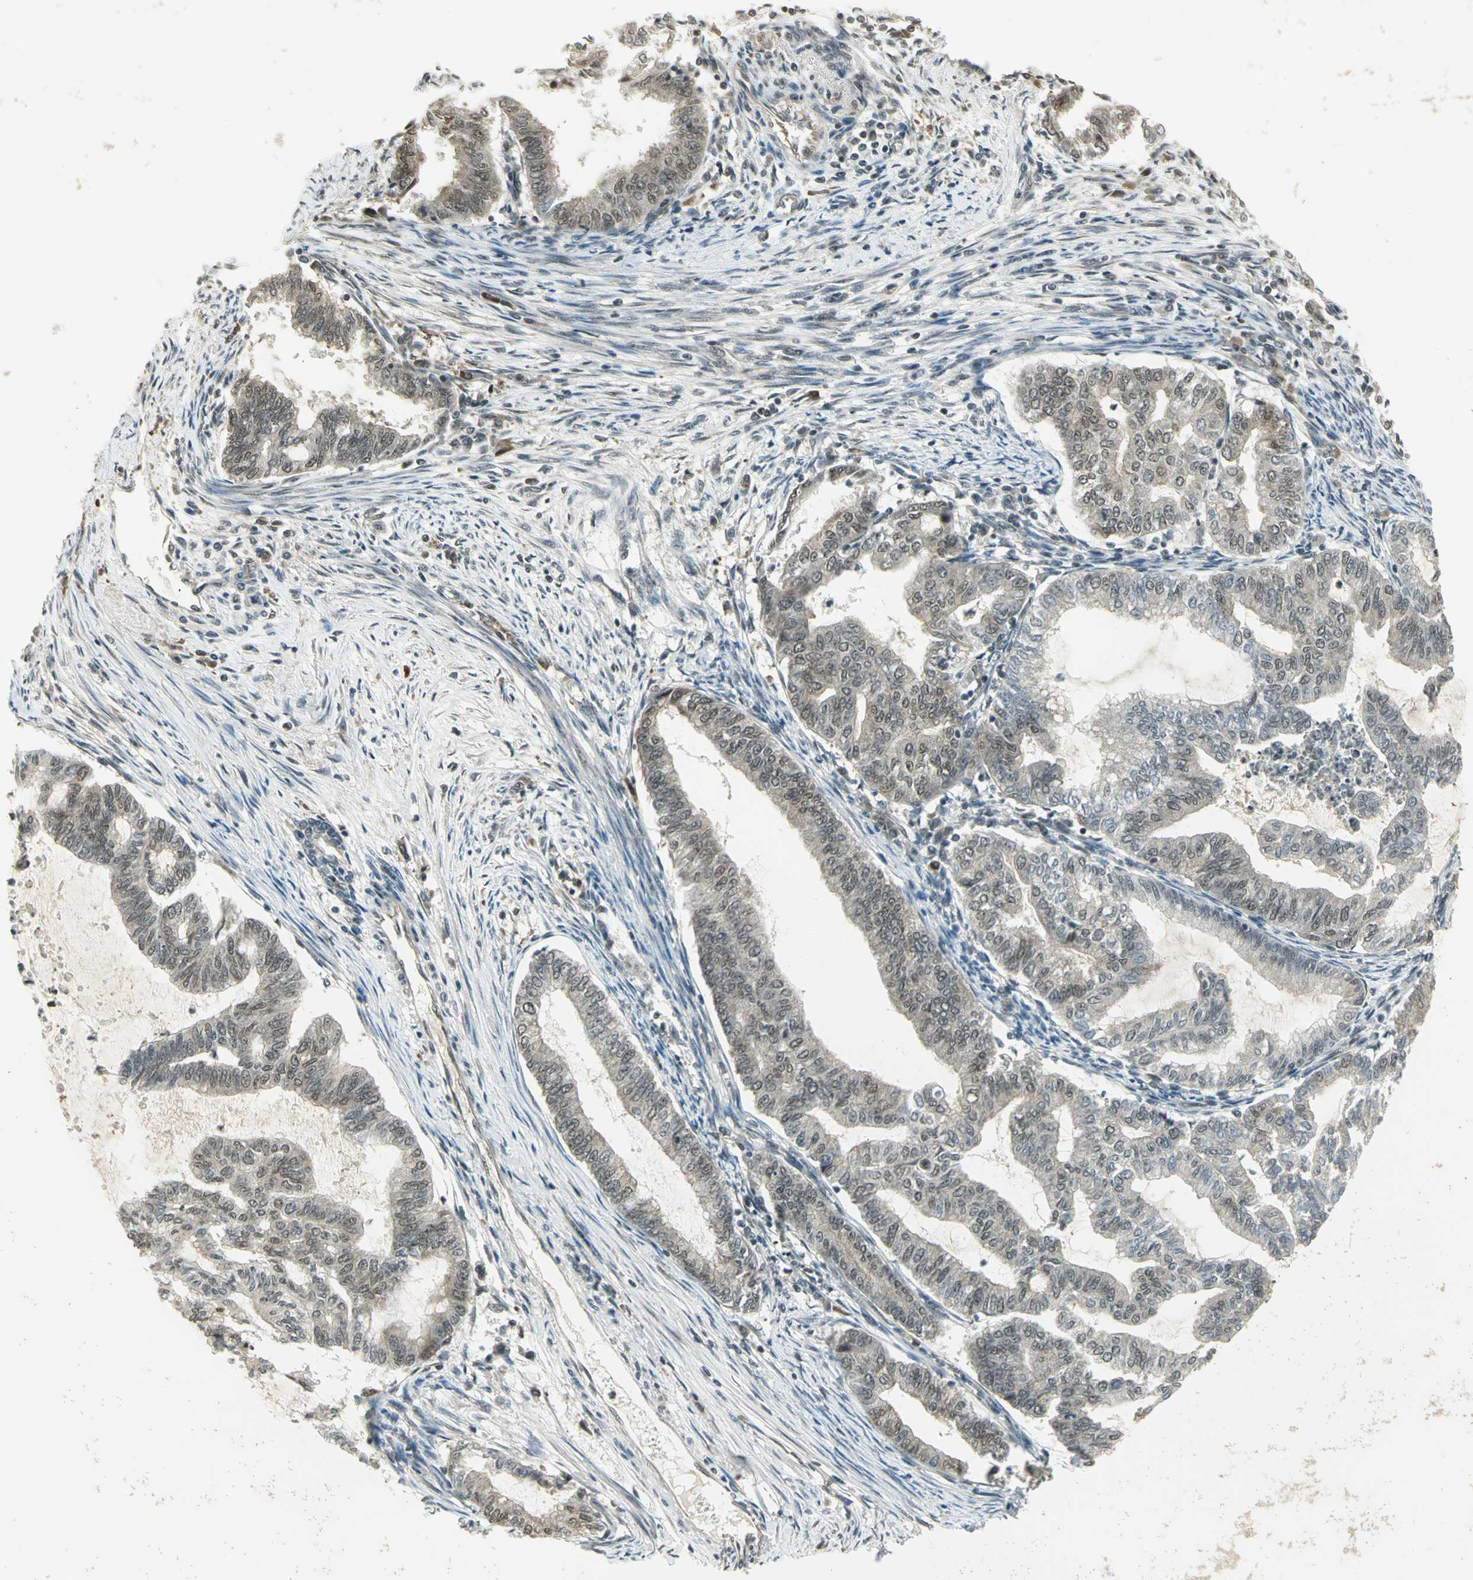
{"staining": {"intensity": "strong", "quantity": "<25%", "location": "cytoplasmic/membranous"}, "tissue": "endometrial cancer", "cell_type": "Tumor cells", "image_type": "cancer", "snomed": [{"axis": "morphology", "description": "Adenocarcinoma, NOS"}, {"axis": "topography", "description": "Endometrium"}], "caption": "DAB (3,3'-diaminobenzidine) immunohistochemical staining of endometrial cancer (adenocarcinoma) reveals strong cytoplasmic/membranous protein staining in approximately <25% of tumor cells.", "gene": "CDC34", "patient": {"sex": "female", "age": 79}}